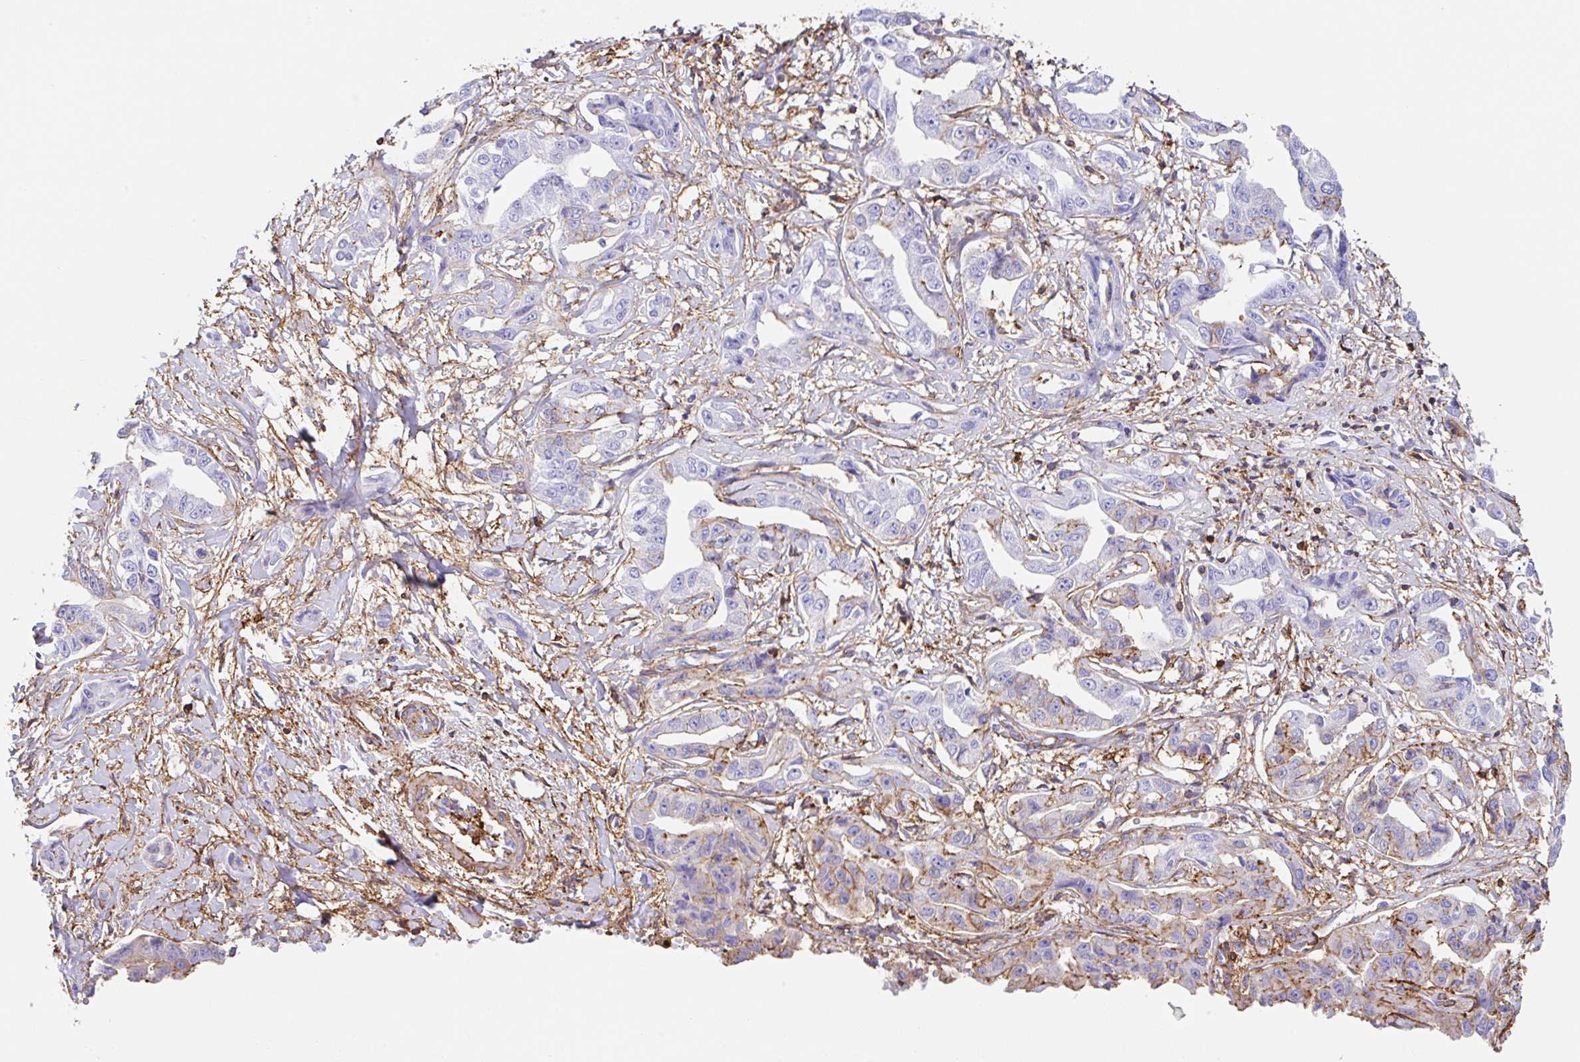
{"staining": {"intensity": "negative", "quantity": "none", "location": "none"}, "tissue": "liver cancer", "cell_type": "Tumor cells", "image_type": "cancer", "snomed": [{"axis": "morphology", "description": "Cholangiocarcinoma"}, {"axis": "topography", "description": "Liver"}], "caption": "Tumor cells are negative for brown protein staining in liver cancer.", "gene": "MTTP", "patient": {"sex": "male", "age": 59}}